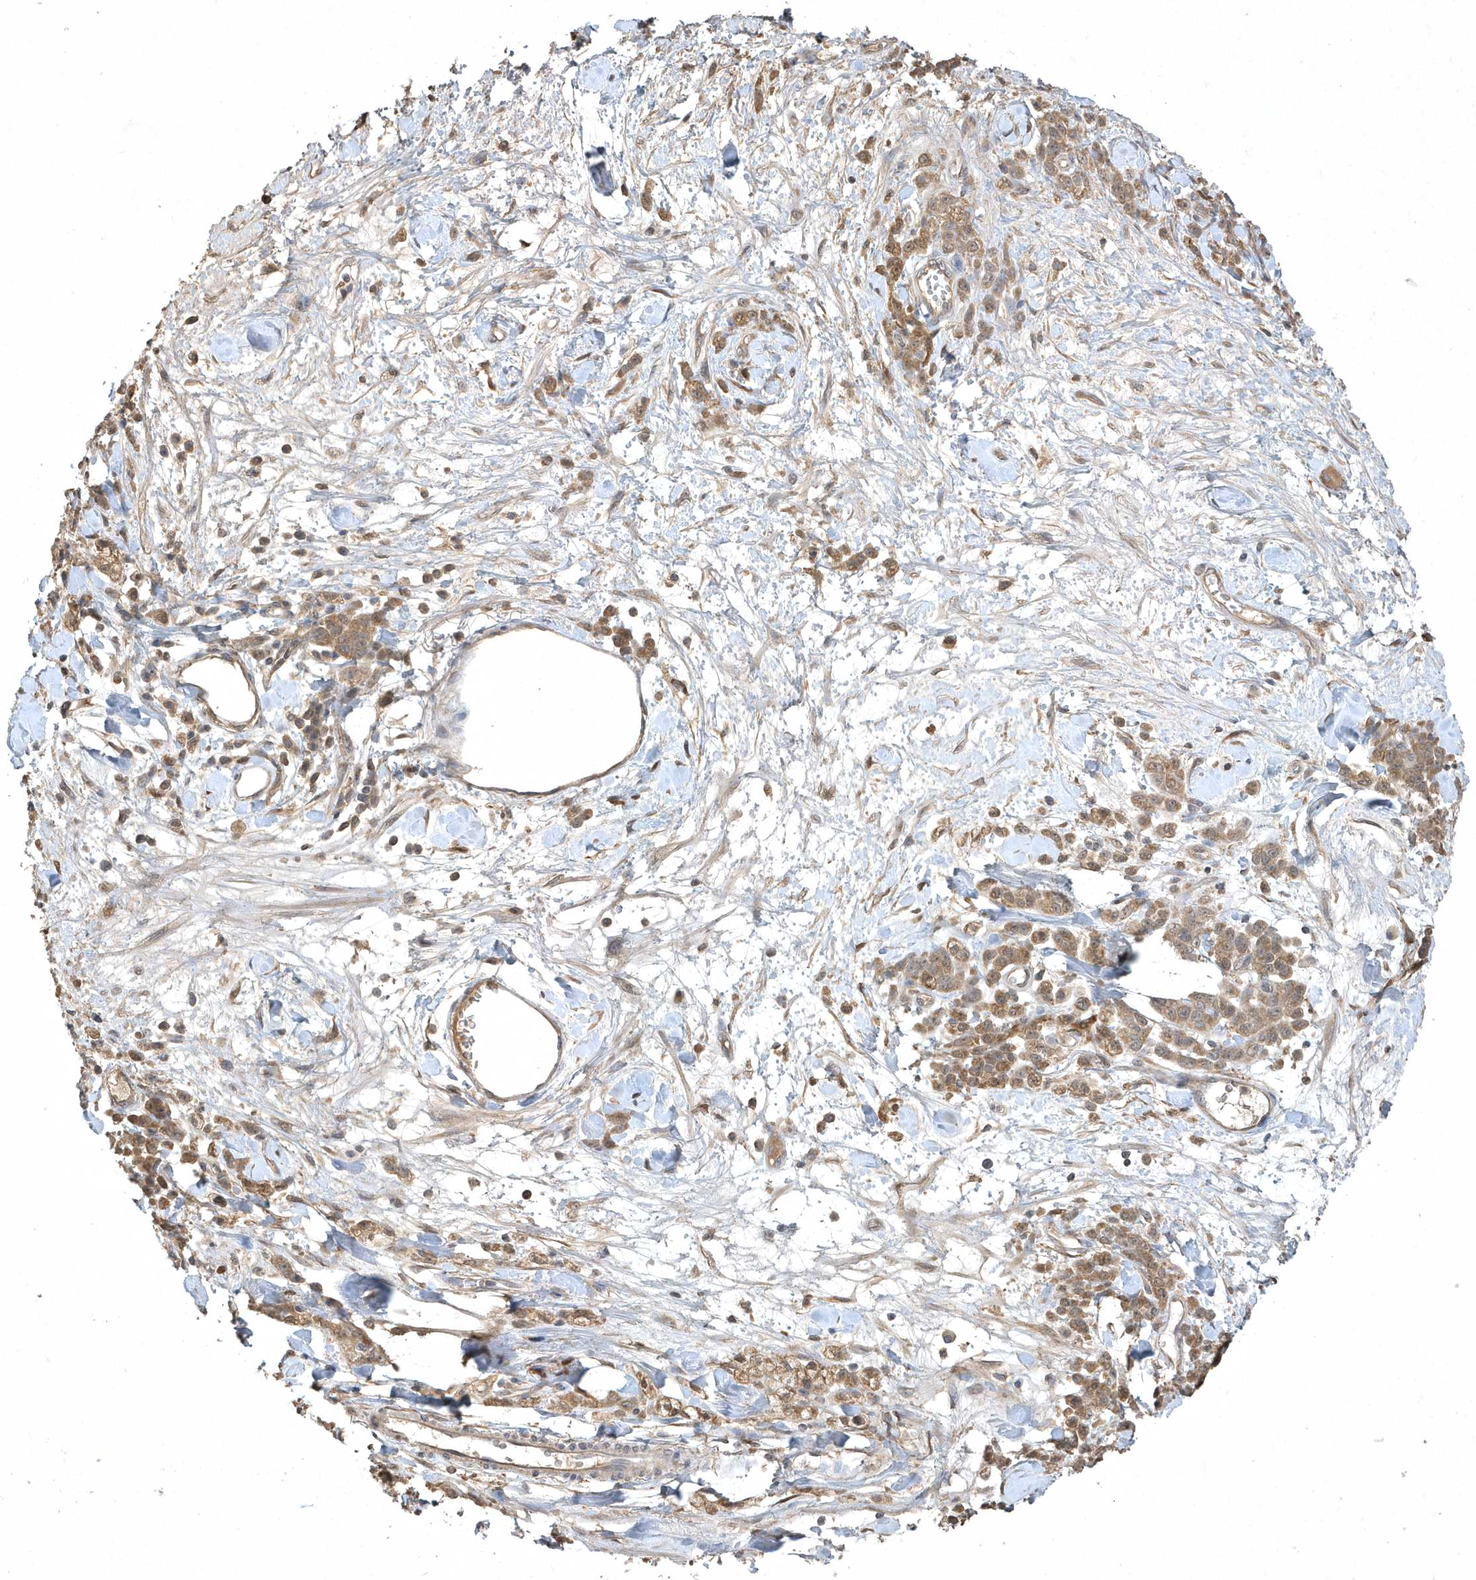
{"staining": {"intensity": "moderate", "quantity": ">75%", "location": "cytoplasmic/membranous"}, "tissue": "stomach cancer", "cell_type": "Tumor cells", "image_type": "cancer", "snomed": [{"axis": "morphology", "description": "Normal tissue, NOS"}, {"axis": "morphology", "description": "Adenocarcinoma, NOS"}, {"axis": "topography", "description": "Stomach"}], "caption": "Human stomach adenocarcinoma stained with a brown dye displays moderate cytoplasmic/membranous positive expression in approximately >75% of tumor cells.", "gene": "AKR7A2", "patient": {"sex": "male", "age": 82}}